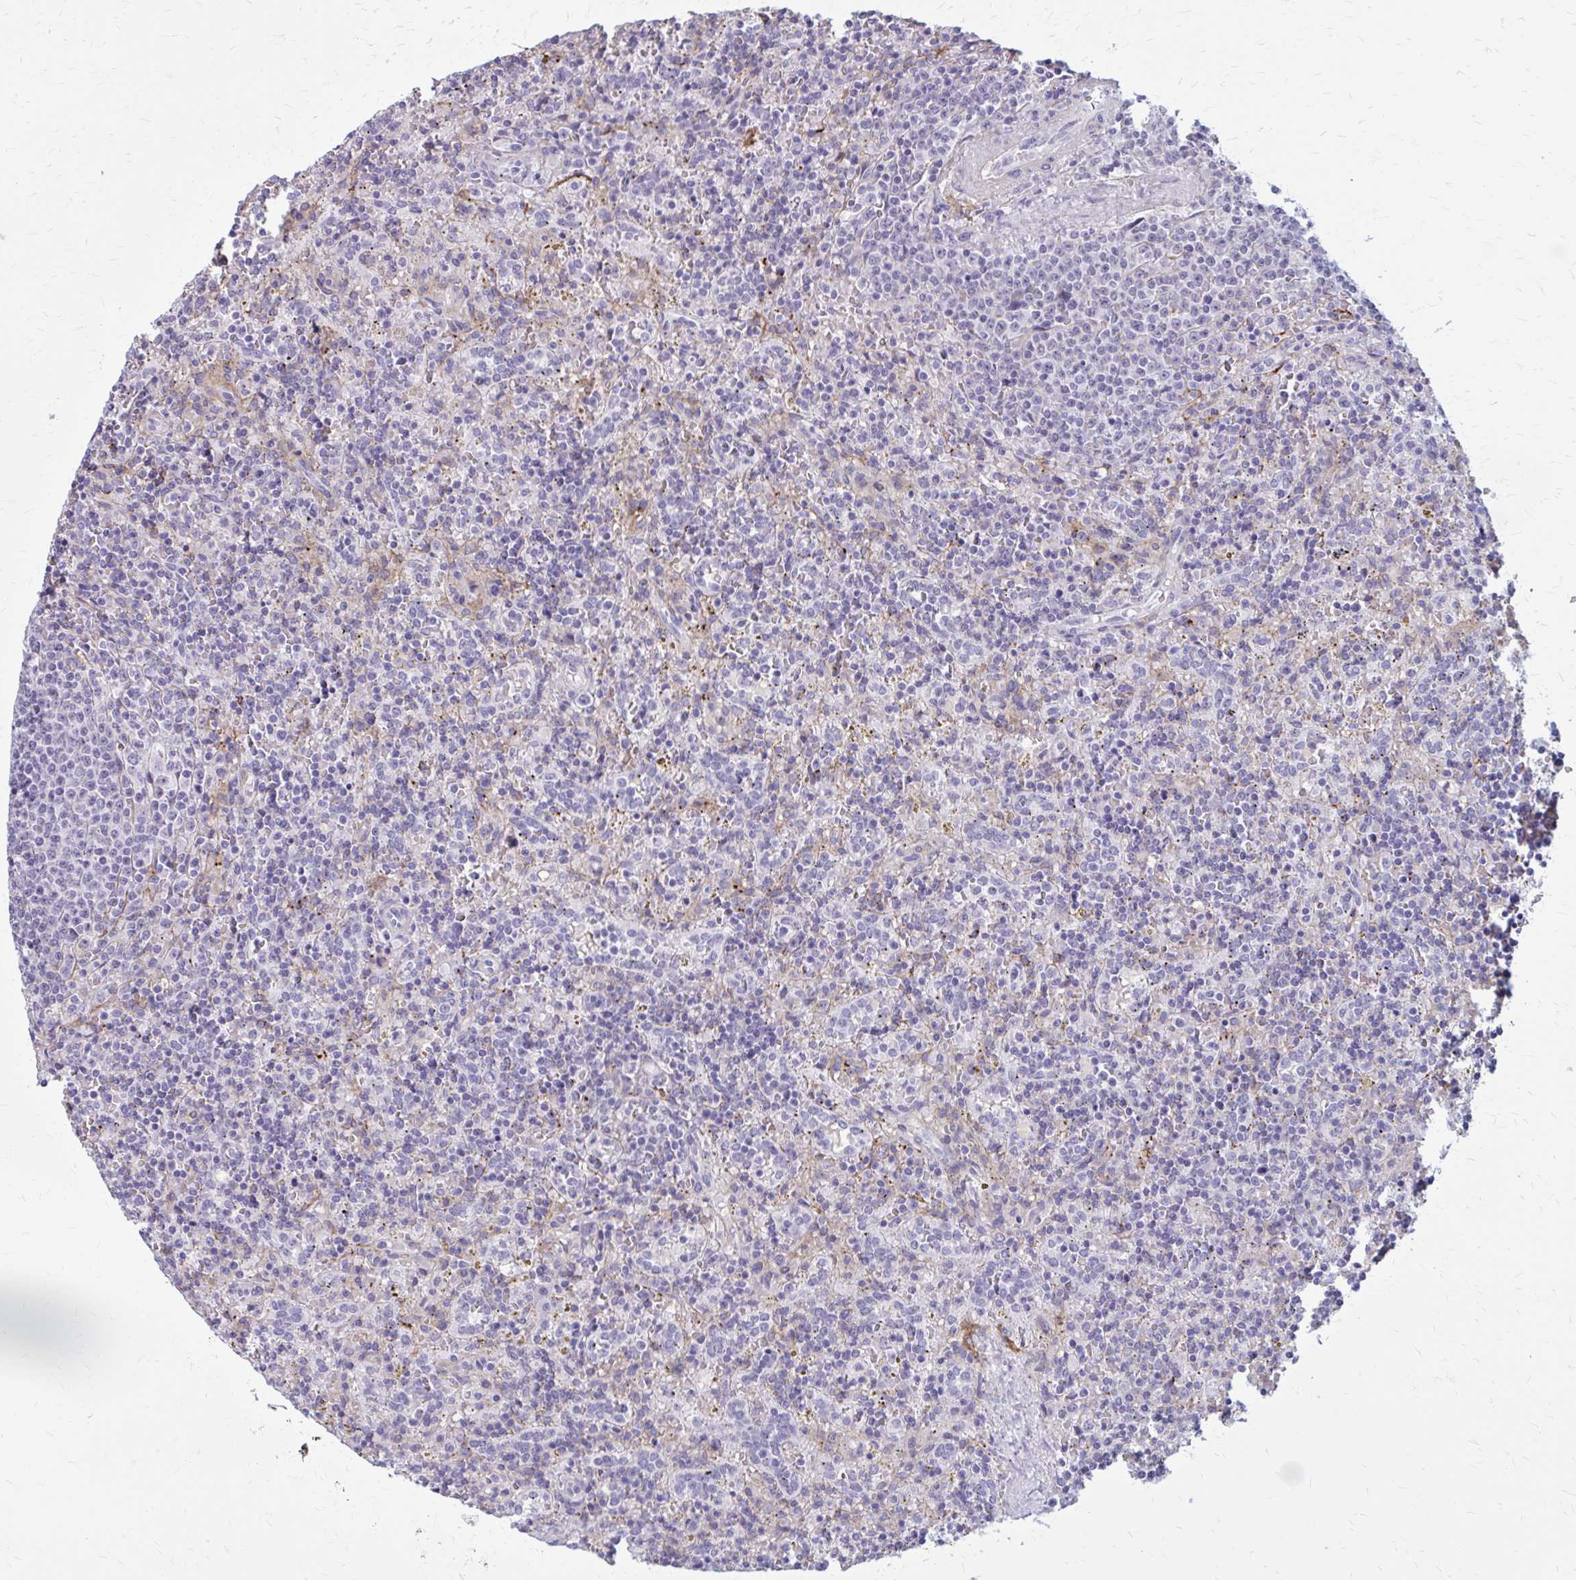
{"staining": {"intensity": "negative", "quantity": "none", "location": "none"}, "tissue": "lymphoma", "cell_type": "Tumor cells", "image_type": "cancer", "snomed": [{"axis": "morphology", "description": "Malignant lymphoma, non-Hodgkin's type, Low grade"}, {"axis": "topography", "description": "Spleen"}], "caption": "Malignant lymphoma, non-Hodgkin's type (low-grade) stained for a protein using immunohistochemistry reveals no expression tumor cells.", "gene": "AKAP12", "patient": {"sex": "male", "age": 67}}